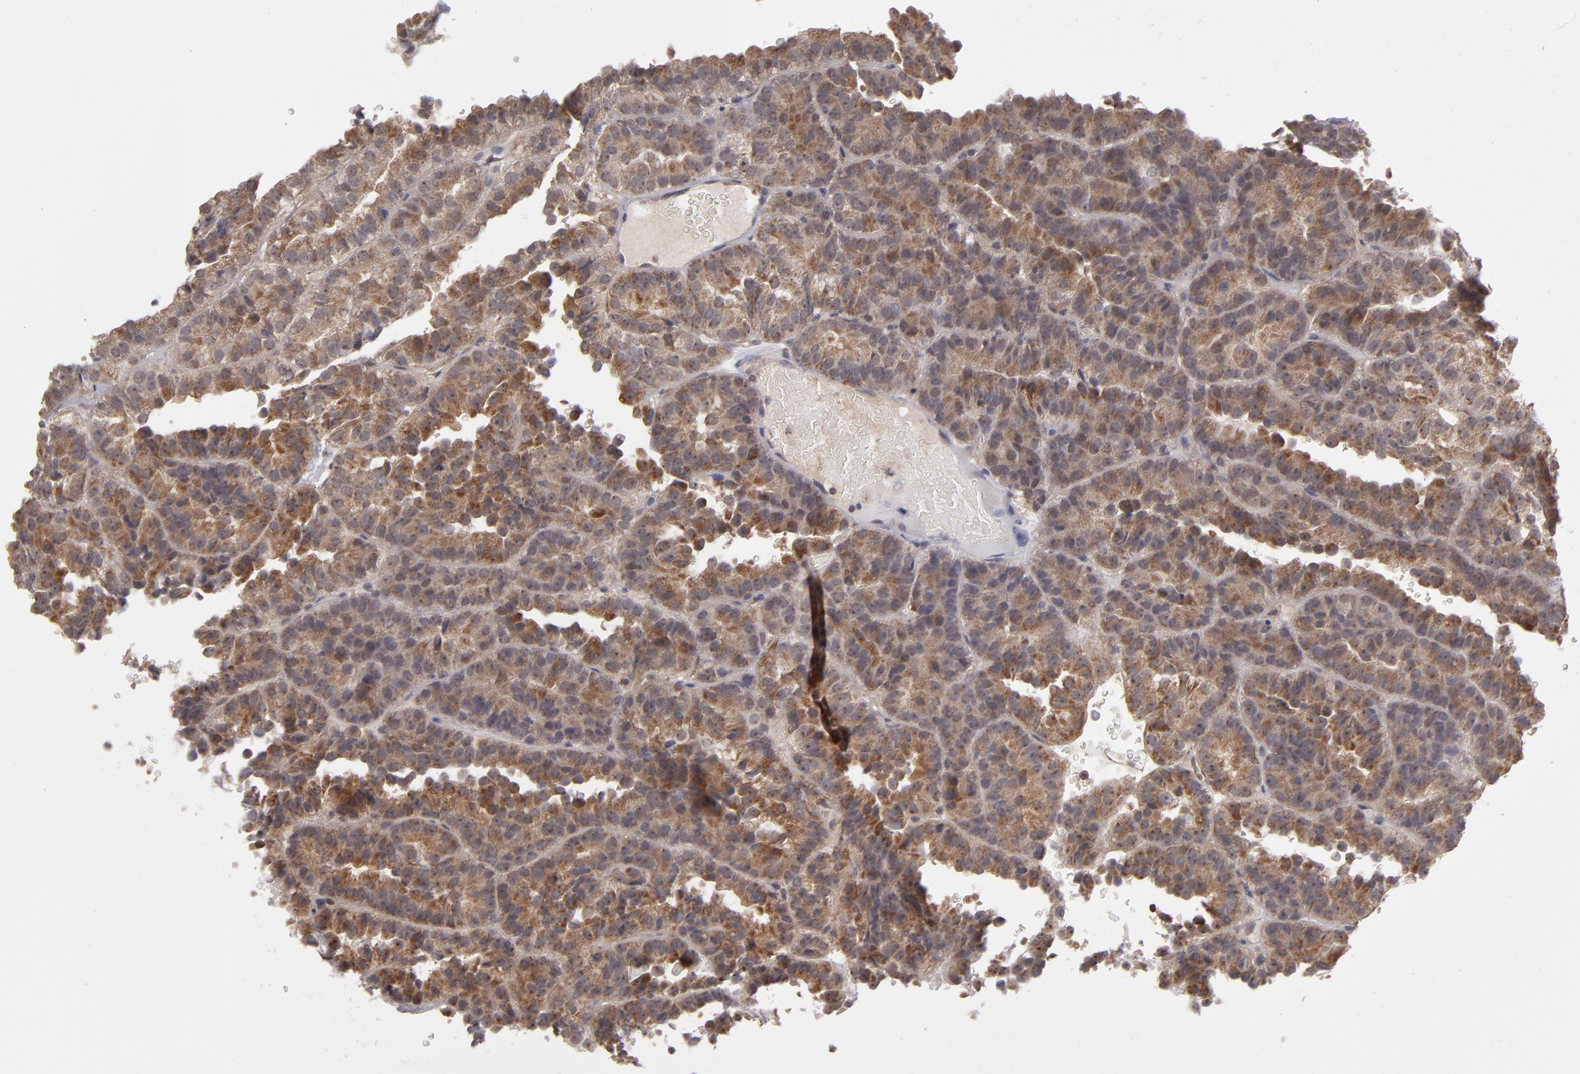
{"staining": {"intensity": "strong", "quantity": ">75%", "location": "cytoplasmic/membranous"}, "tissue": "renal cancer", "cell_type": "Tumor cells", "image_type": "cancer", "snomed": [{"axis": "morphology", "description": "Adenocarcinoma, NOS"}, {"axis": "topography", "description": "Kidney"}], "caption": "Renal cancer (adenocarcinoma) tissue demonstrates strong cytoplasmic/membranous positivity in about >75% of tumor cells, visualized by immunohistochemistry.", "gene": "GLCCI1", "patient": {"sex": "male", "age": 46}}